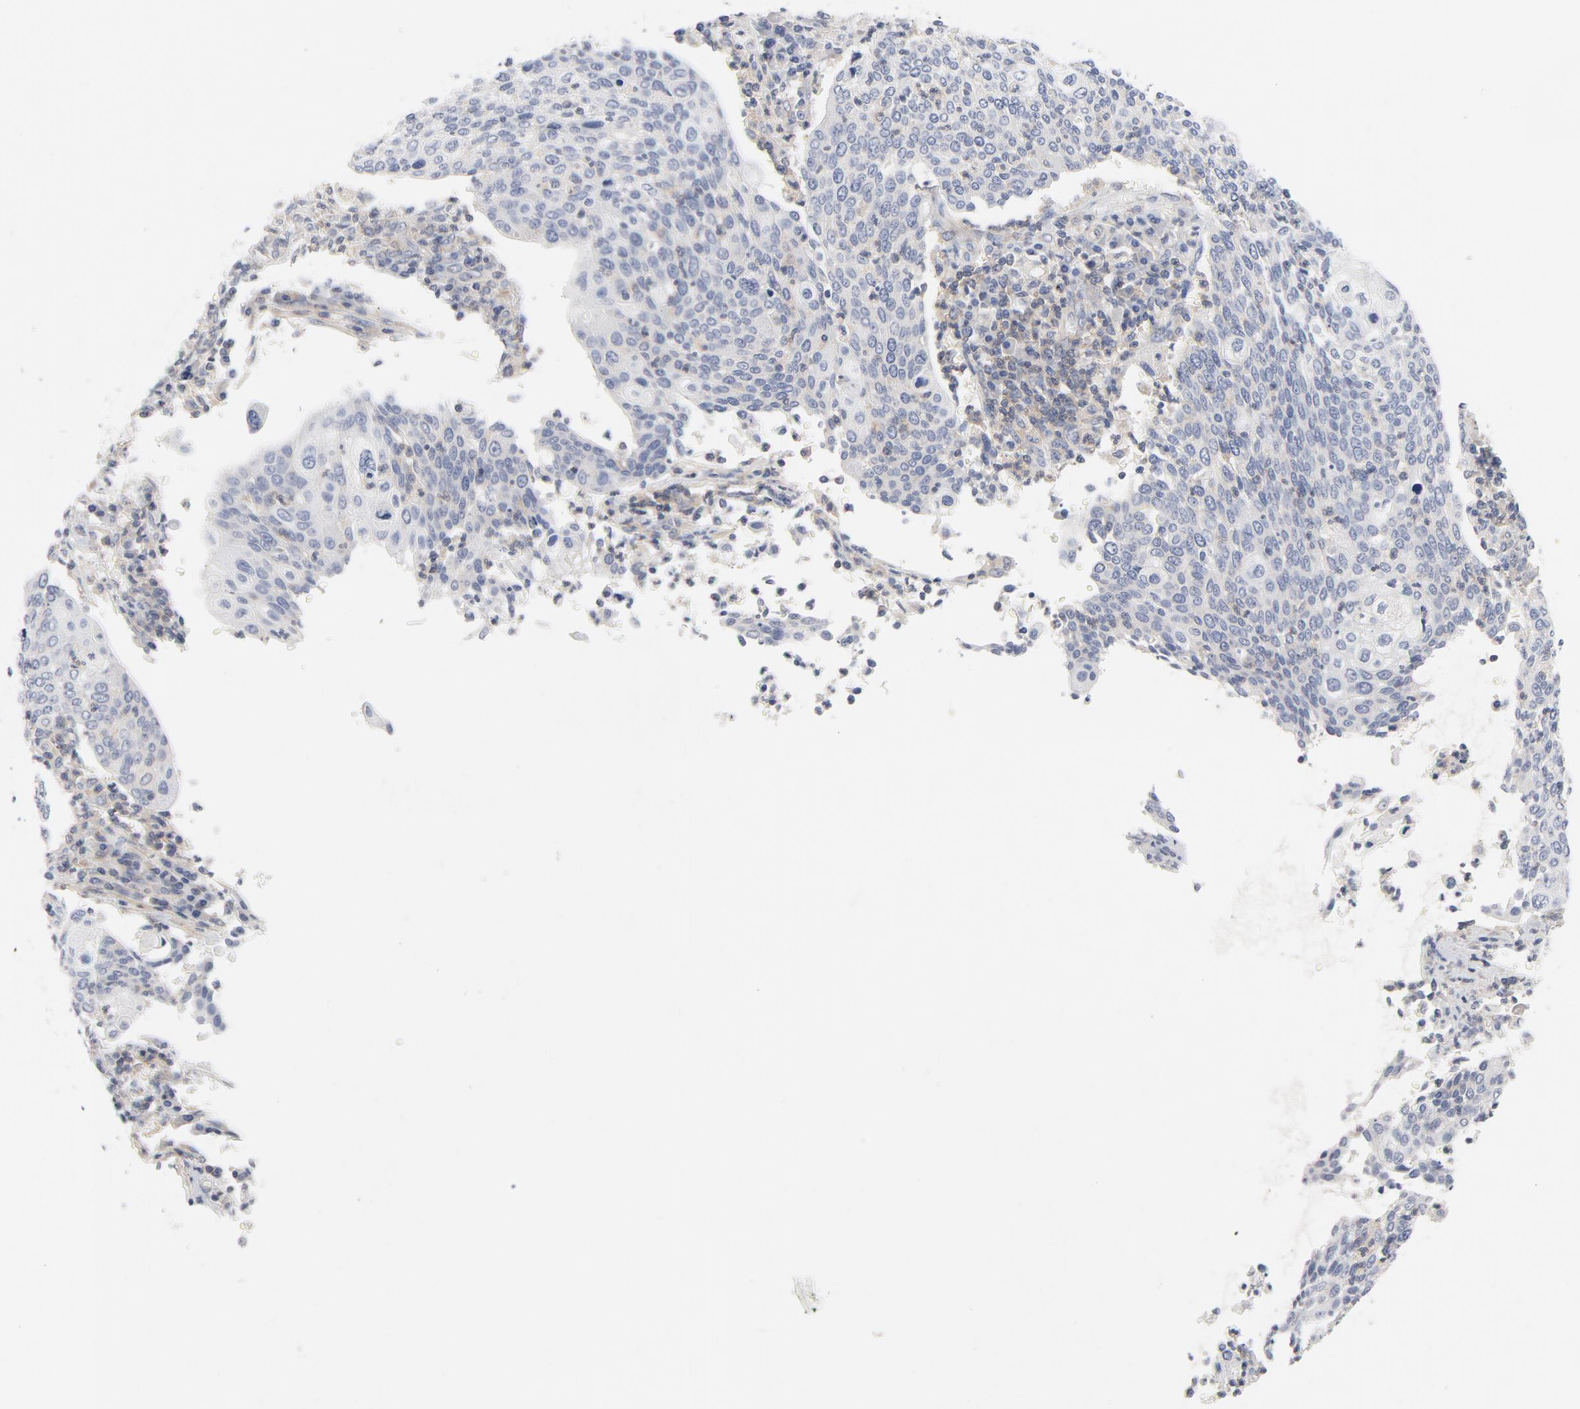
{"staining": {"intensity": "negative", "quantity": "none", "location": "none"}, "tissue": "cervical cancer", "cell_type": "Tumor cells", "image_type": "cancer", "snomed": [{"axis": "morphology", "description": "Squamous cell carcinoma, NOS"}, {"axis": "topography", "description": "Cervix"}], "caption": "Immunohistochemistry of human squamous cell carcinoma (cervical) exhibits no positivity in tumor cells.", "gene": "ROCK1", "patient": {"sex": "female", "age": 40}}